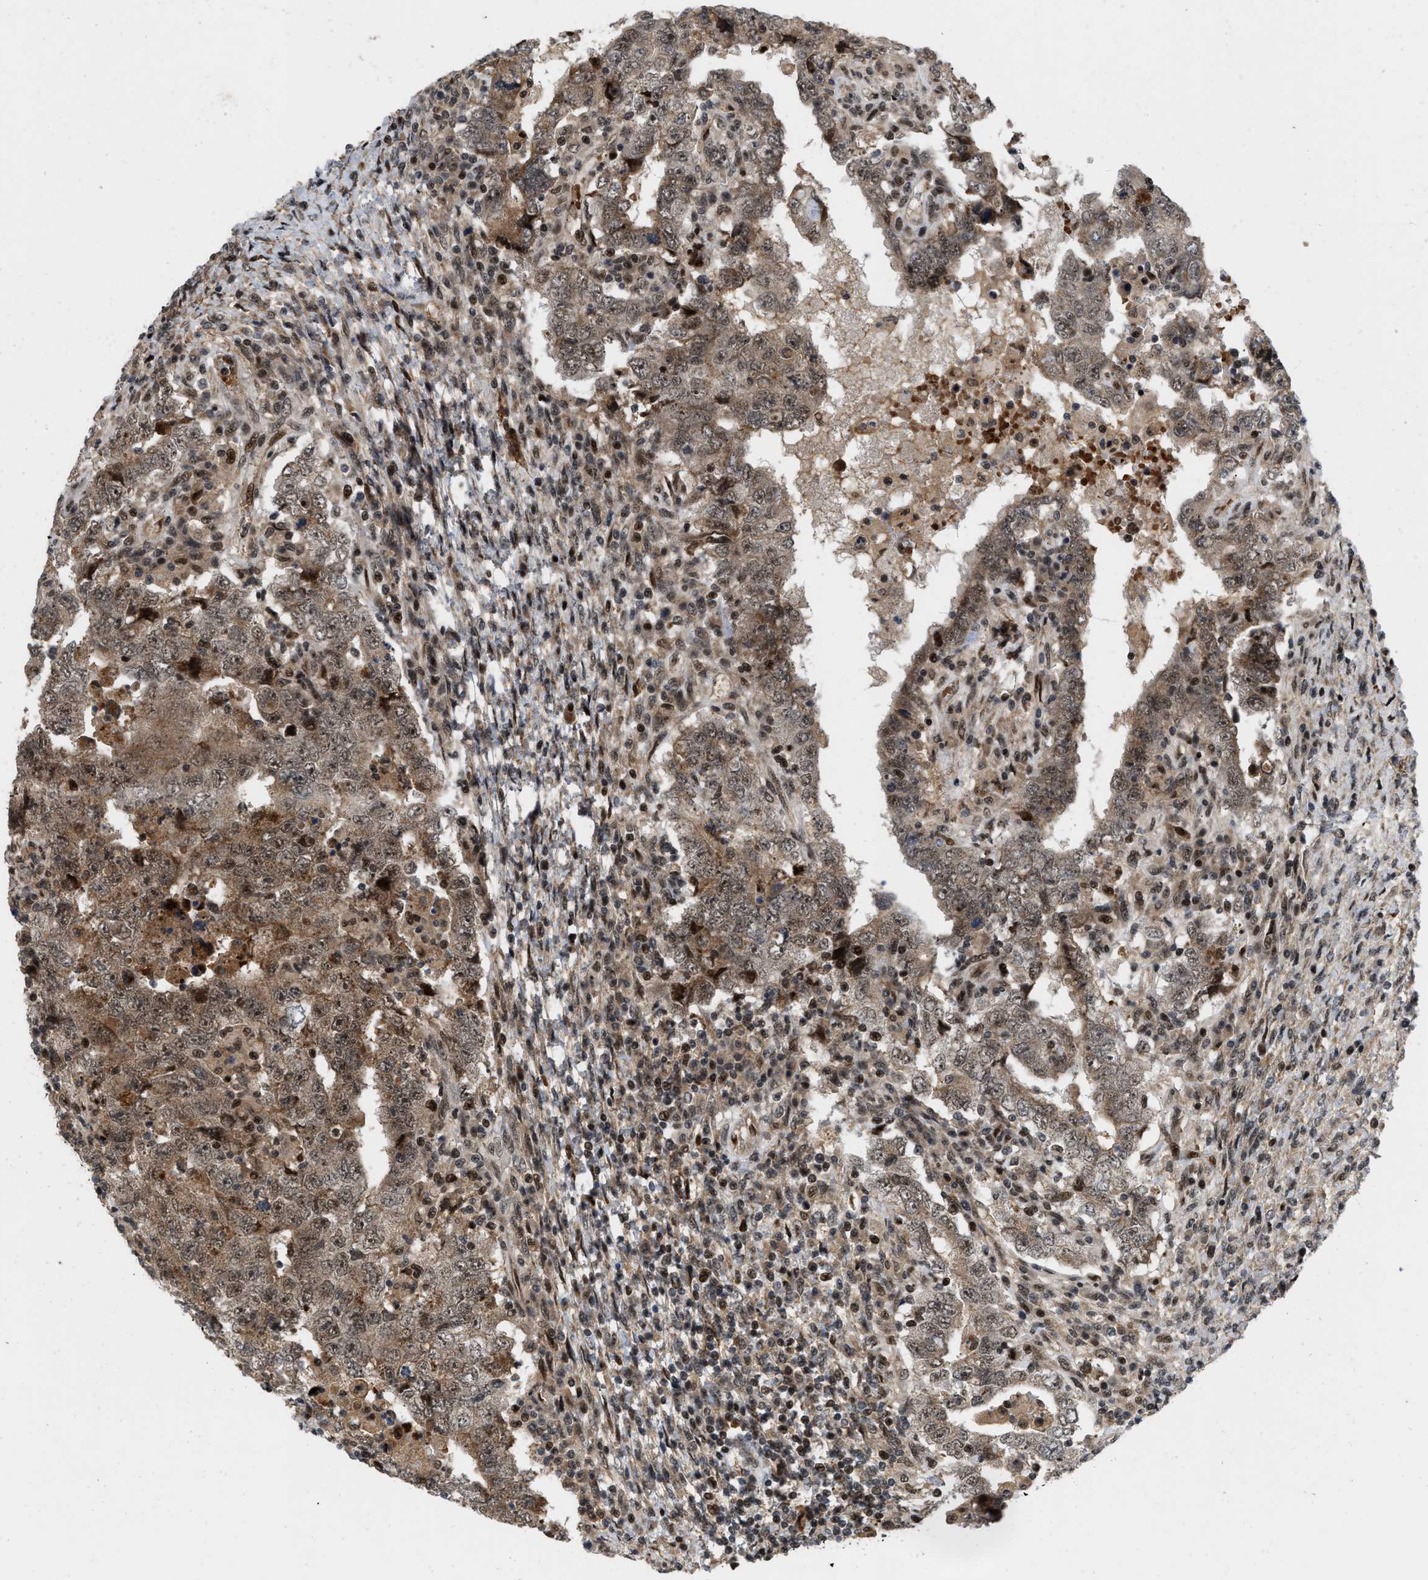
{"staining": {"intensity": "moderate", "quantity": ">75%", "location": "nuclear"}, "tissue": "testis cancer", "cell_type": "Tumor cells", "image_type": "cancer", "snomed": [{"axis": "morphology", "description": "Carcinoma, Embryonal, NOS"}, {"axis": "topography", "description": "Testis"}], "caption": "Immunohistochemical staining of human testis cancer (embryonal carcinoma) shows moderate nuclear protein expression in approximately >75% of tumor cells. The staining was performed using DAB to visualize the protein expression in brown, while the nuclei were stained in blue with hematoxylin (Magnification: 20x).", "gene": "ANKRD11", "patient": {"sex": "male", "age": 26}}